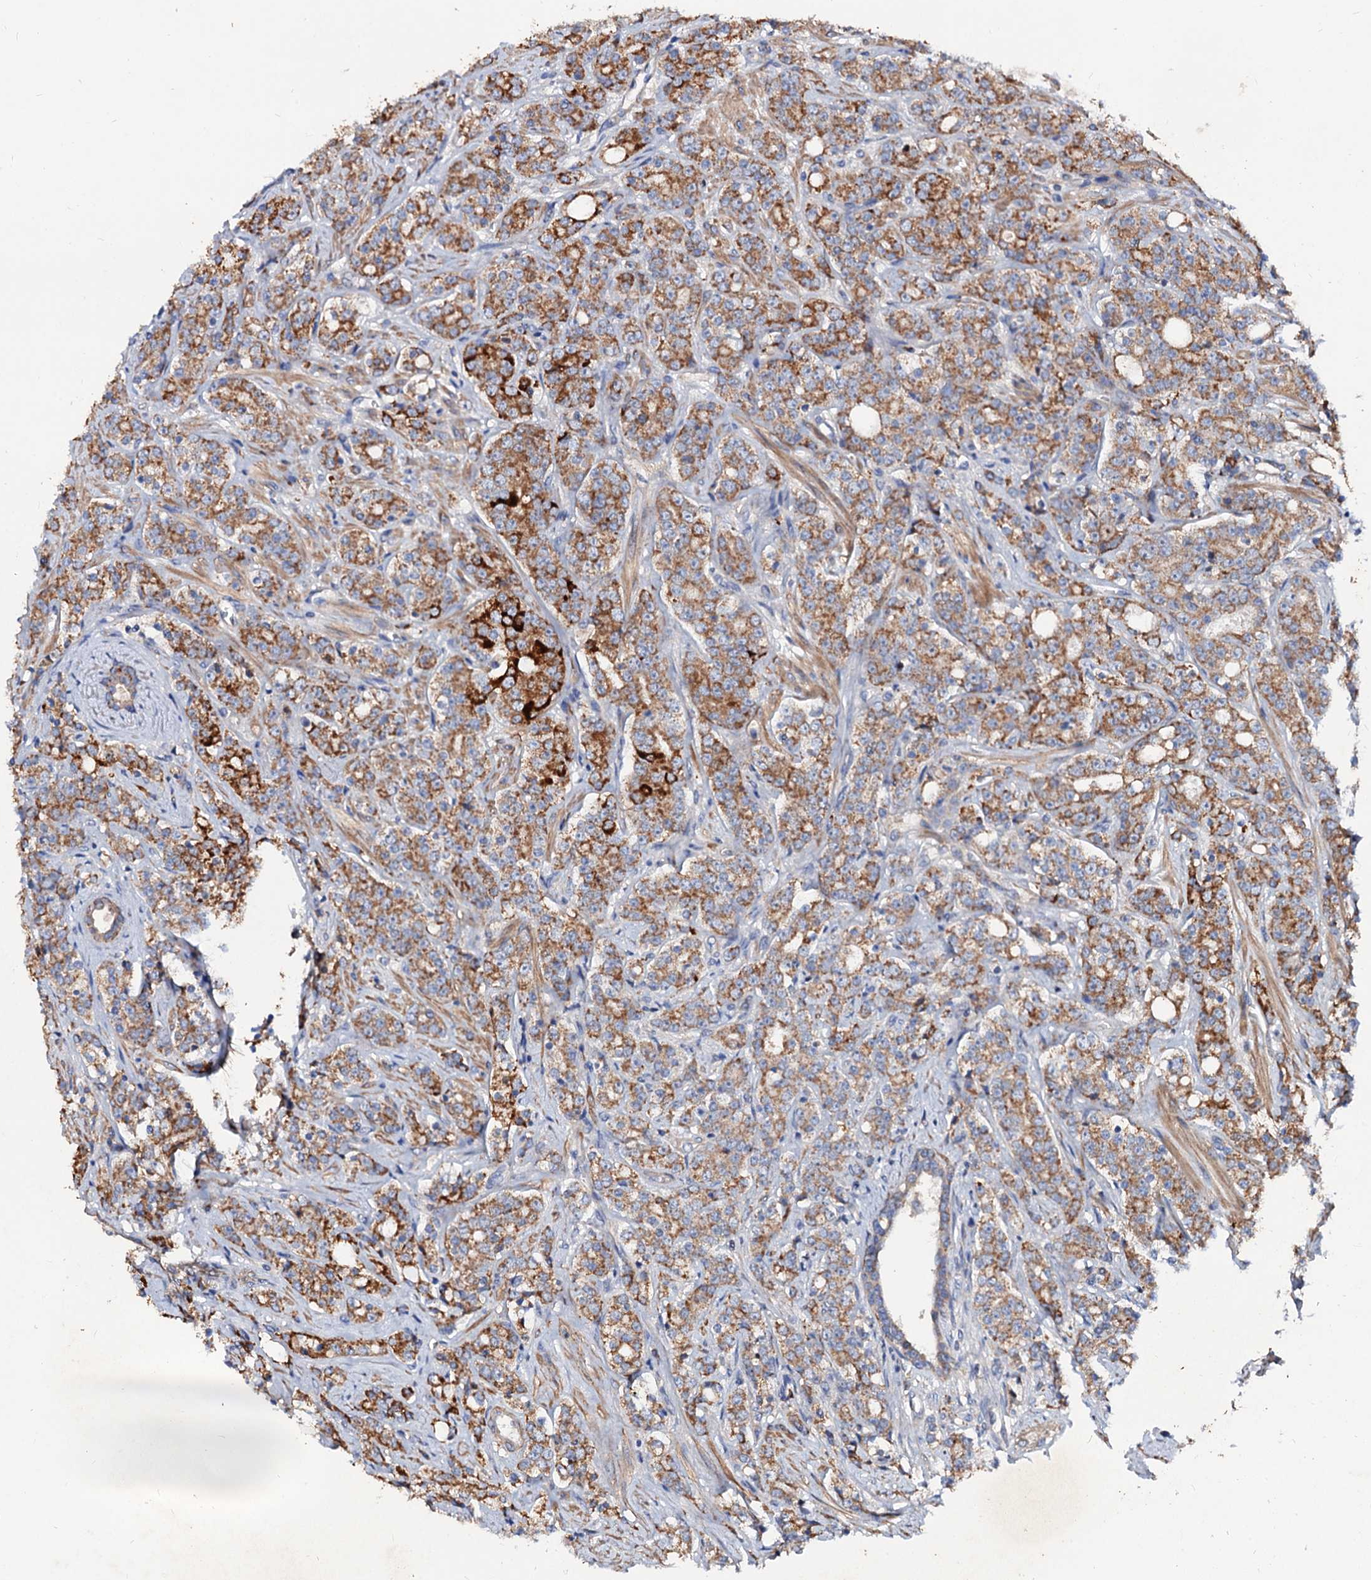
{"staining": {"intensity": "strong", "quantity": ">75%", "location": "cytoplasmic/membranous"}, "tissue": "prostate cancer", "cell_type": "Tumor cells", "image_type": "cancer", "snomed": [{"axis": "morphology", "description": "Adenocarcinoma, High grade"}, {"axis": "topography", "description": "Prostate"}], "caption": "Immunohistochemistry of human prostate cancer reveals high levels of strong cytoplasmic/membranous positivity in approximately >75% of tumor cells. (DAB (3,3'-diaminobenzidine) IHC, brown staining for protein, blue staining for nuclei).", "gene": "FIBIN", "patient": {"sex": "male", "age": 62}}